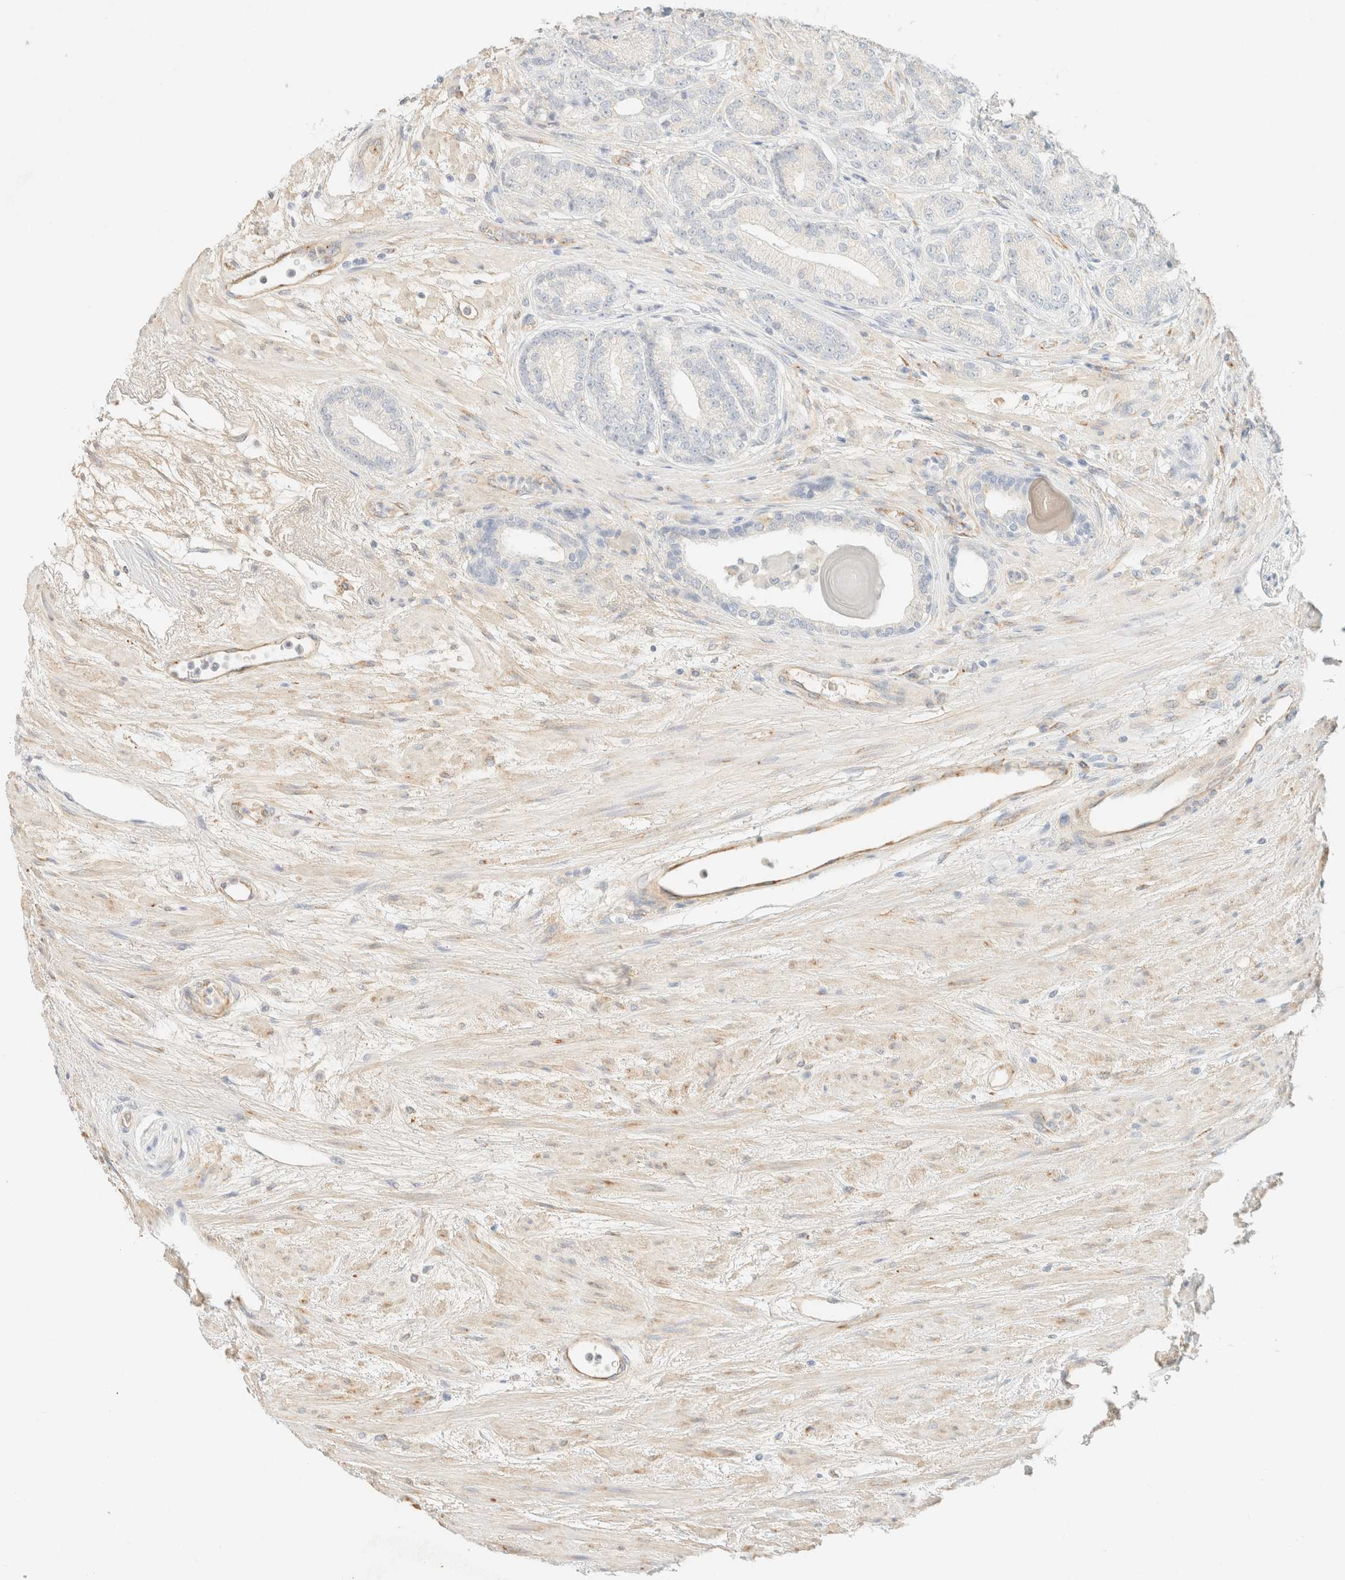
{"staining": {"intensity": "negative", "quantity": "none", "location": "none"}, "tissue": "prostate cancer", "cell_type": "Tumor cells", "image_type": "cancer", "snomed": [{"axis": "morphology", "description": "Adenocarcinoma, High grade"}, {"axis": "topography", "description": "Prostate"}], "caption": "Tumor cells show no significant protein expression in prostate cancer (adenocarcinoma (high-grade)).", "gene": "SPARCL1", "patient": {"sex": "male", "age": 61}}